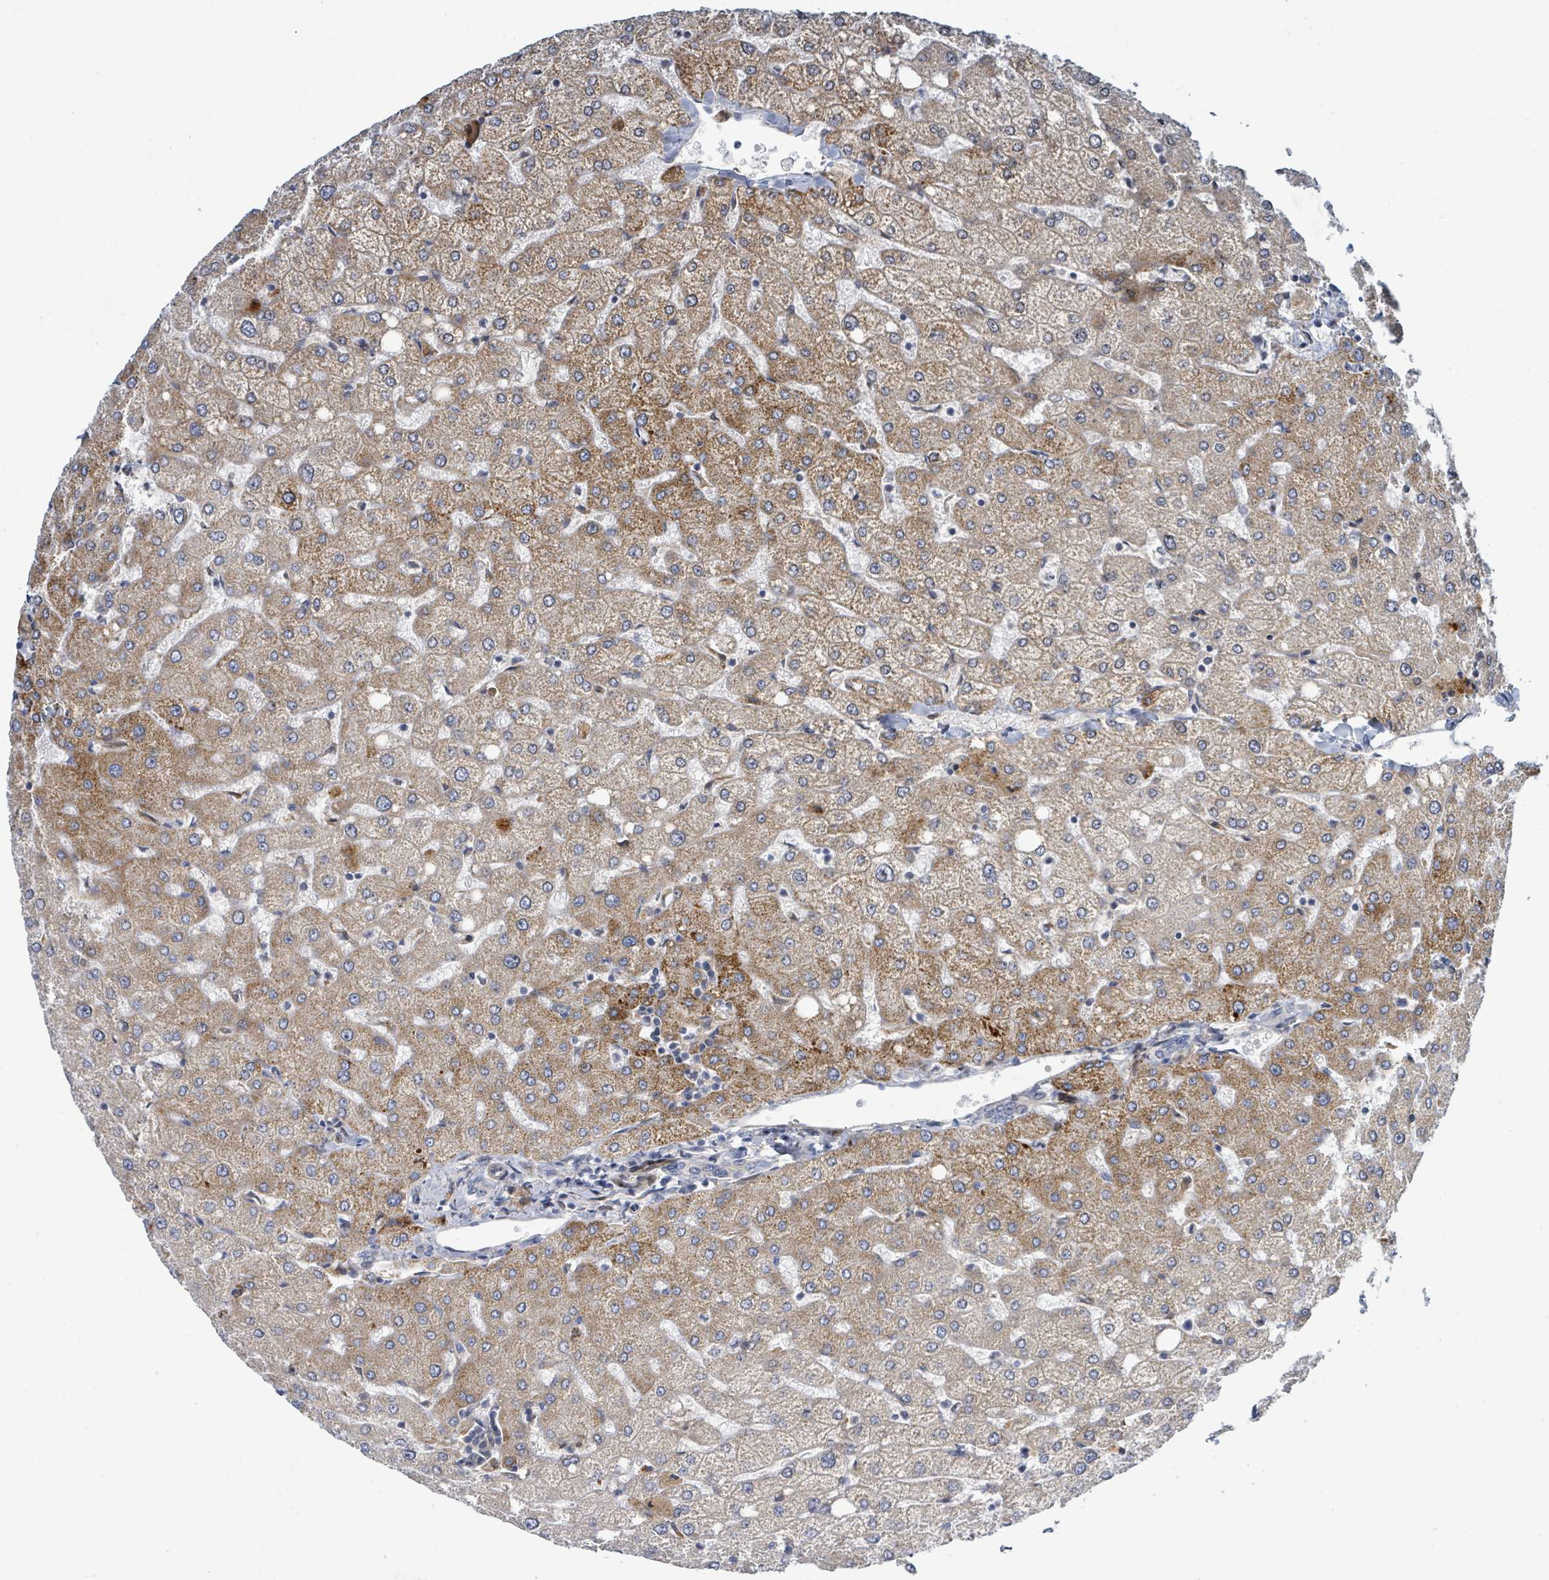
{"staining": {"intensity": "negative", "quantity": "none", "location": "none"}, "tissue": "liver", "cell_type": "Cholangiocytes", "image_type": "normal", "snomed": [{"axis": "morphology", "description": "Normal tissue, NOS"}, {"axis": "topography", "description": "Liver"}], "caption": "The micrograph demonstrates no significant positivity in cholangiocytes of liver. (DAB IHC, high magnification).", "gene": "CFAP210", "patient": {"sex": "female", "age": 54}}